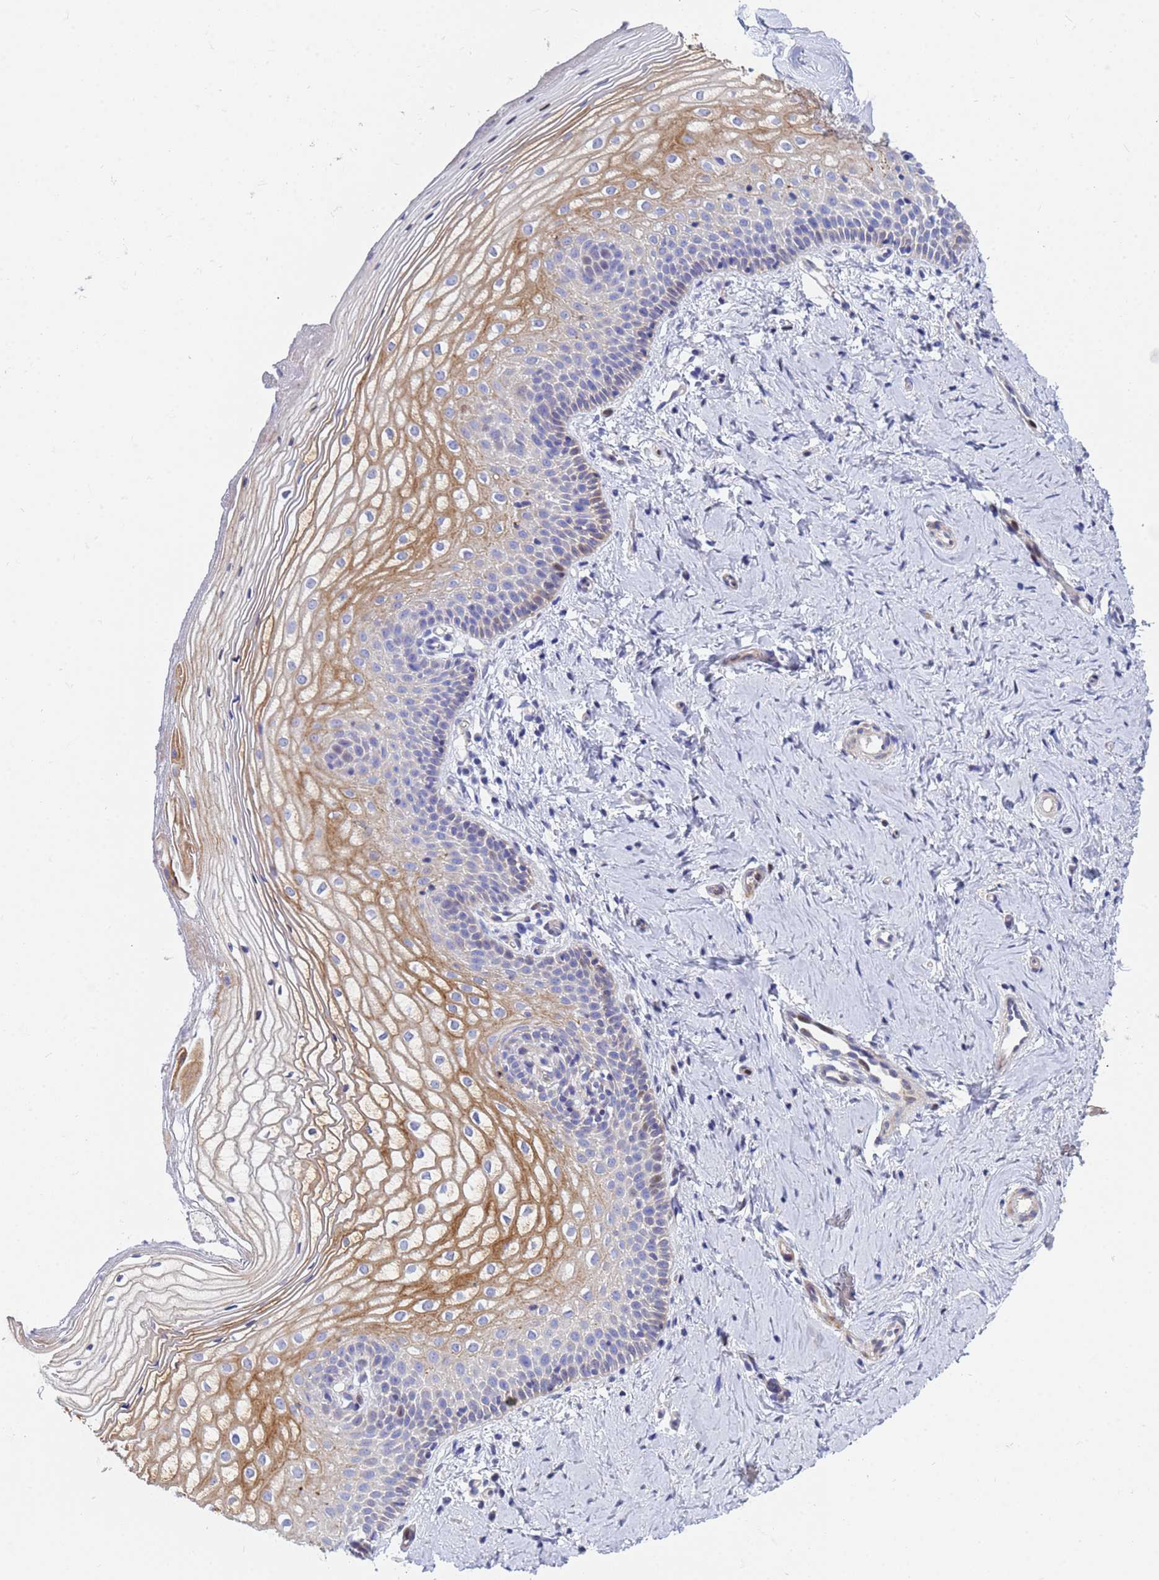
{"staining": {"intensity": "moderate", "quantity": "25%-75%", "location": "cytoplasmic/membranous"}, "tissue": "vagina", "cell_type": "Squamous epithelial cells", "image_type": "normal", "snomed": [{"axis": "morphology", "description": "Normal tissue, NOS"}, {"axis": "topography", "description": "Vagina"}], "caption": "Vagina stained with immunohistochemistry shows moderate cytoplasmic/membranous expression in about 25%-75% of squamous epithelial cells.", "gene": "PPP6R1", "patient": {"sex": "female", "age": 56}}